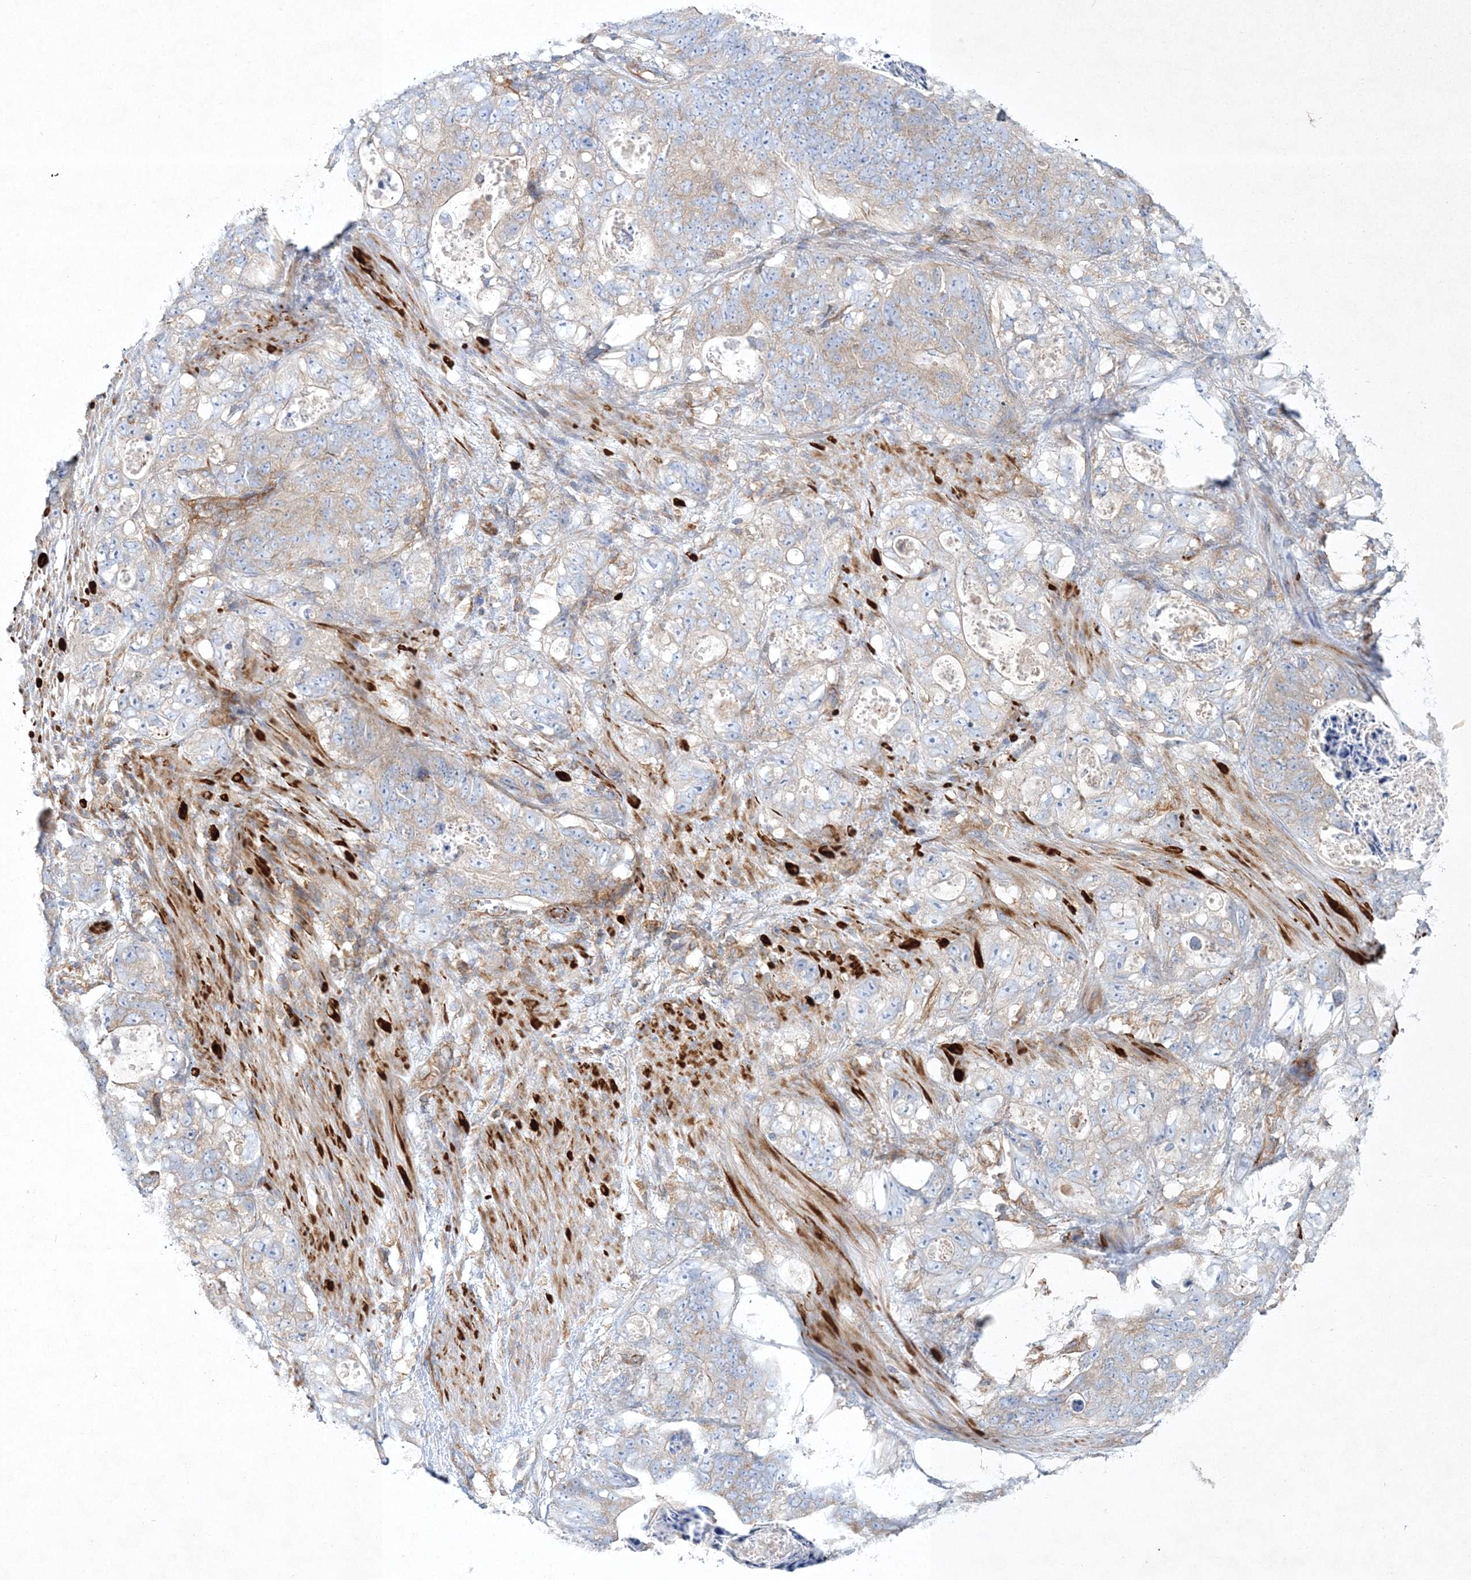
{"staining": {"intensity": "weak", "quantity": "25%-75%", "location": "cytoplasmic/membranous"}, "tissue": "stomach cancer", "cell_type": "Tumor cells", "image_type": "cancer", "snomed": [{"axis": "morphology", "description": "Normal tissue, NOS"}, {"axis": "morphology", "description": "Adenocarcinoma, NOS"}, {"axis": "topography", "description": "Stomach"}], "caption": "A brown stain shows weak cytoplasmic/membranous expression of a protein in human stomach adenocarcinoma tumor cells. The protein is shown in brown color, while the nuclei are stained blue.", "gene": "WDR37", "patient": {"sex": "female", "age": 89}}